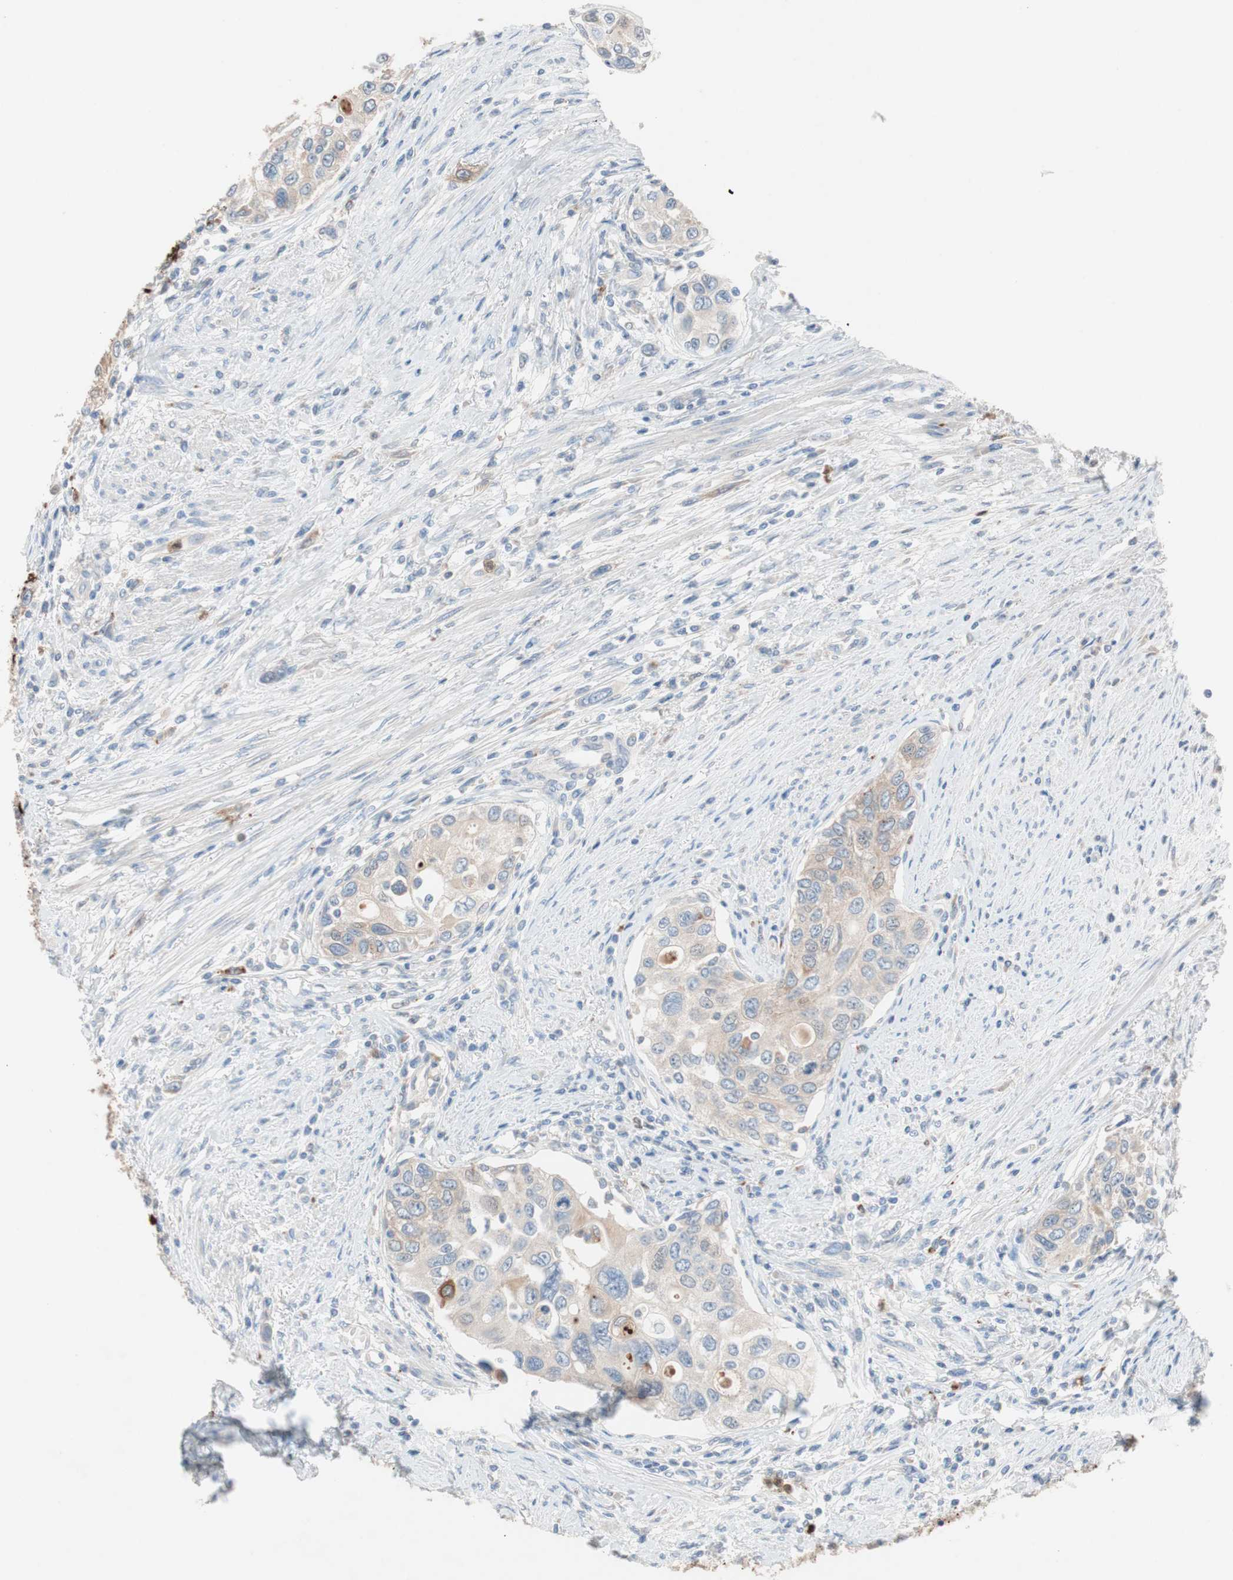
{"staining": {"intensity": "strong", "quantity": "<25%", "location": "cytoplasmic/membranous"}, "tissue": "urothelial cancer", "cell_type": "Tumor cells", "image_type": "cancer", "snomed": [{"axis": "morphology", "description": "Urothelial carcinoma, High grade"}, {"axis": "topography", "description": "Urinary bladder"}], "caption": "Strong cytoplasmic/membranous expression for a protein is appreciated in about <25% of tumor cells of high-grade urothelial carcinoma using immunohistochemistry (IHC).", "gene": "CLEC4D", "patient": {"sex": "female", "age": 56}}